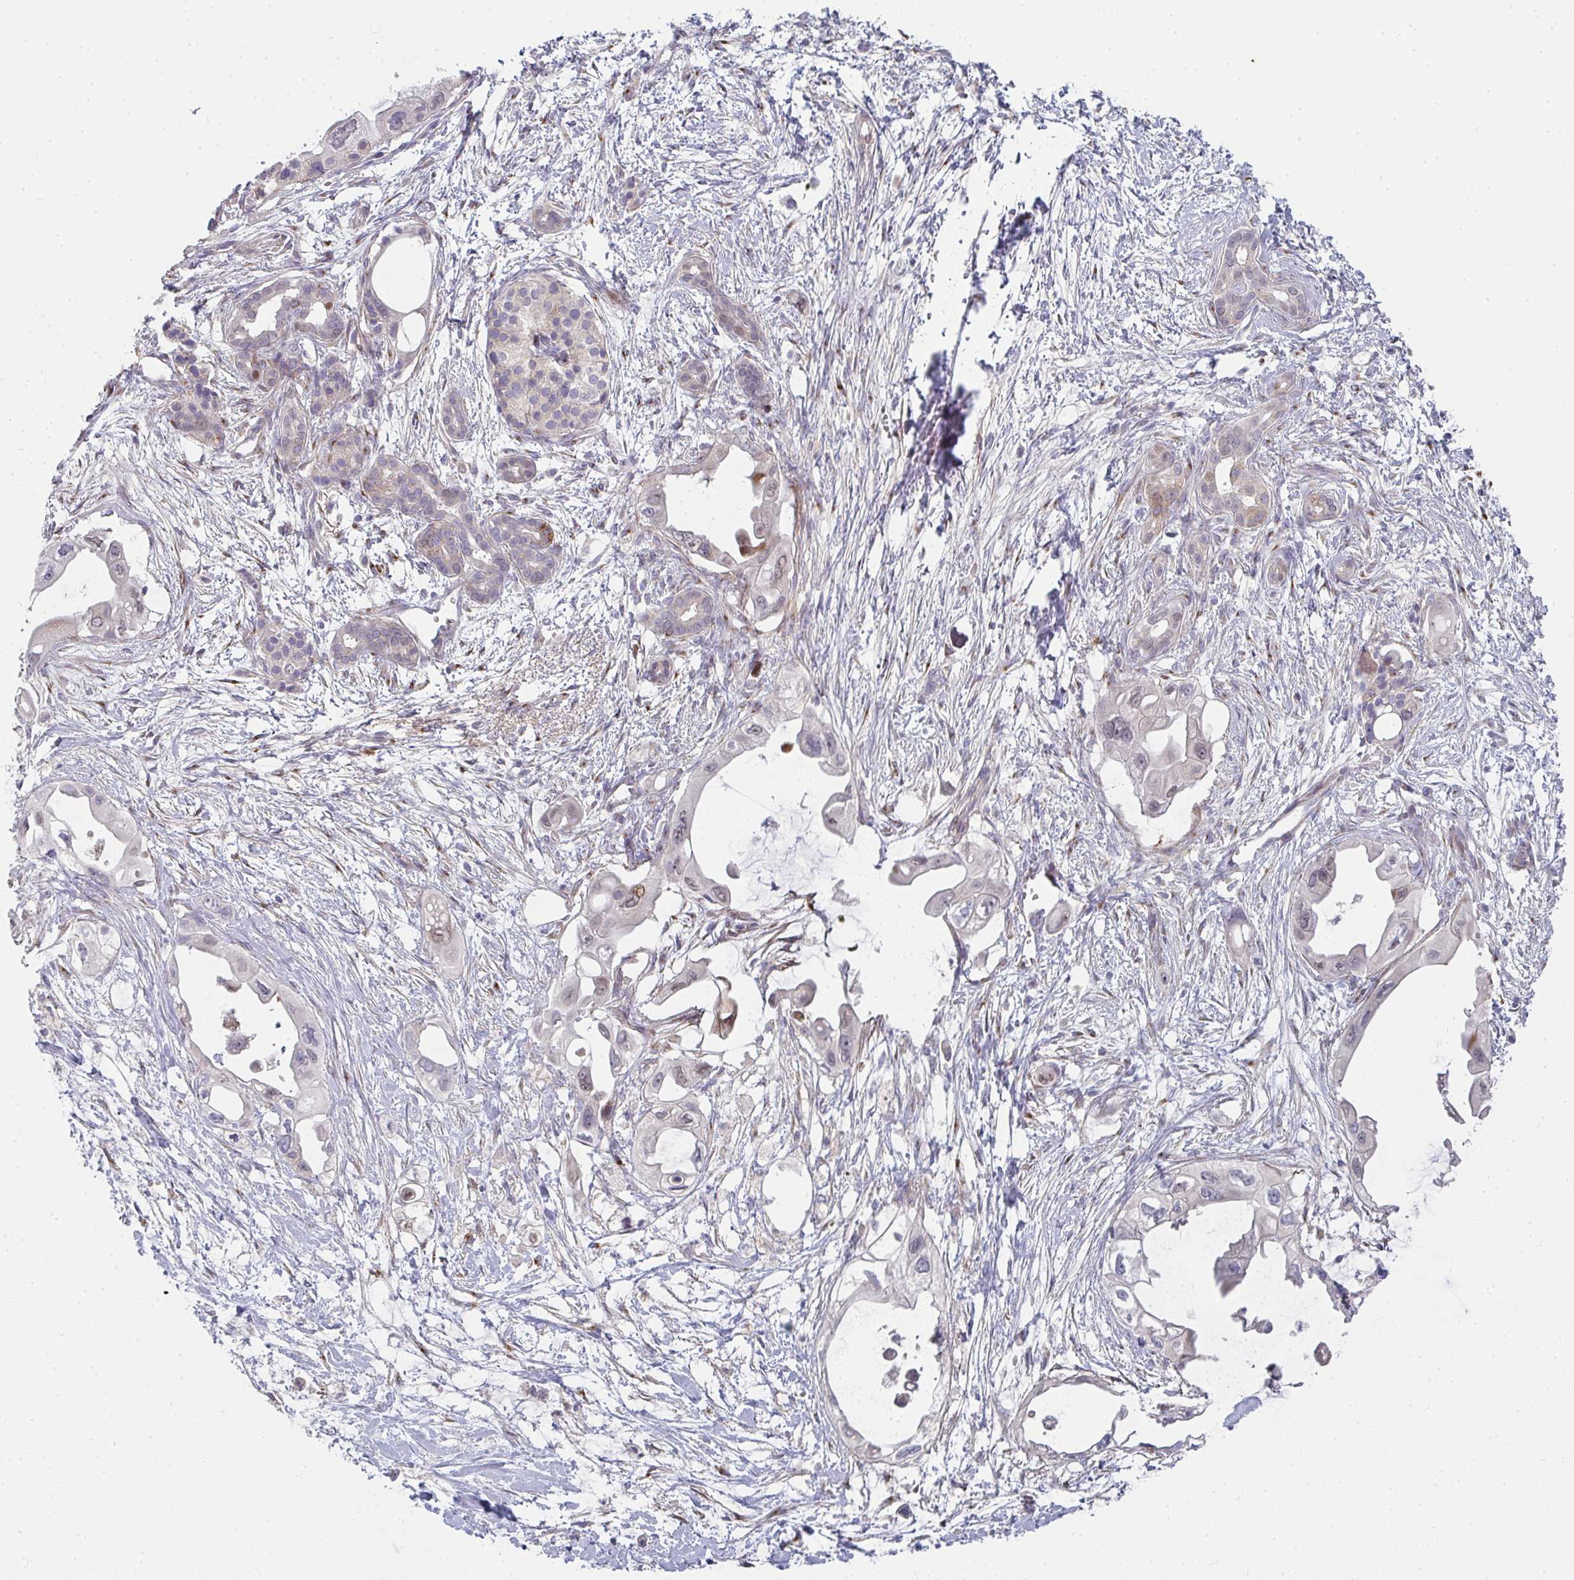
{"staining": {"intensity": "moderate", "quantity": "<25%", "location": "cytoplasmic/membranous,nuclear"}, "tissue": "pancreatic cancer", "cell_type": "Tumor cells", "image_type": "cancer", "snomed": [{"axis": "morphology", "description": "Adenocarcinoma, NOS"}, {"axis": "topography", "description": "Pancreas"}], "caption": "Immunohistochemistry (IHC) histopathology image of adenocarcinoma (pancreatic) stained for a protein (brown), which demonstrates low levels of moderate cytoplasmic/membranous and nuclear positivity in about <25% of tumor cells.", "gene": "RHEBL1", "patient": {"sex": "male", "age": 61}}